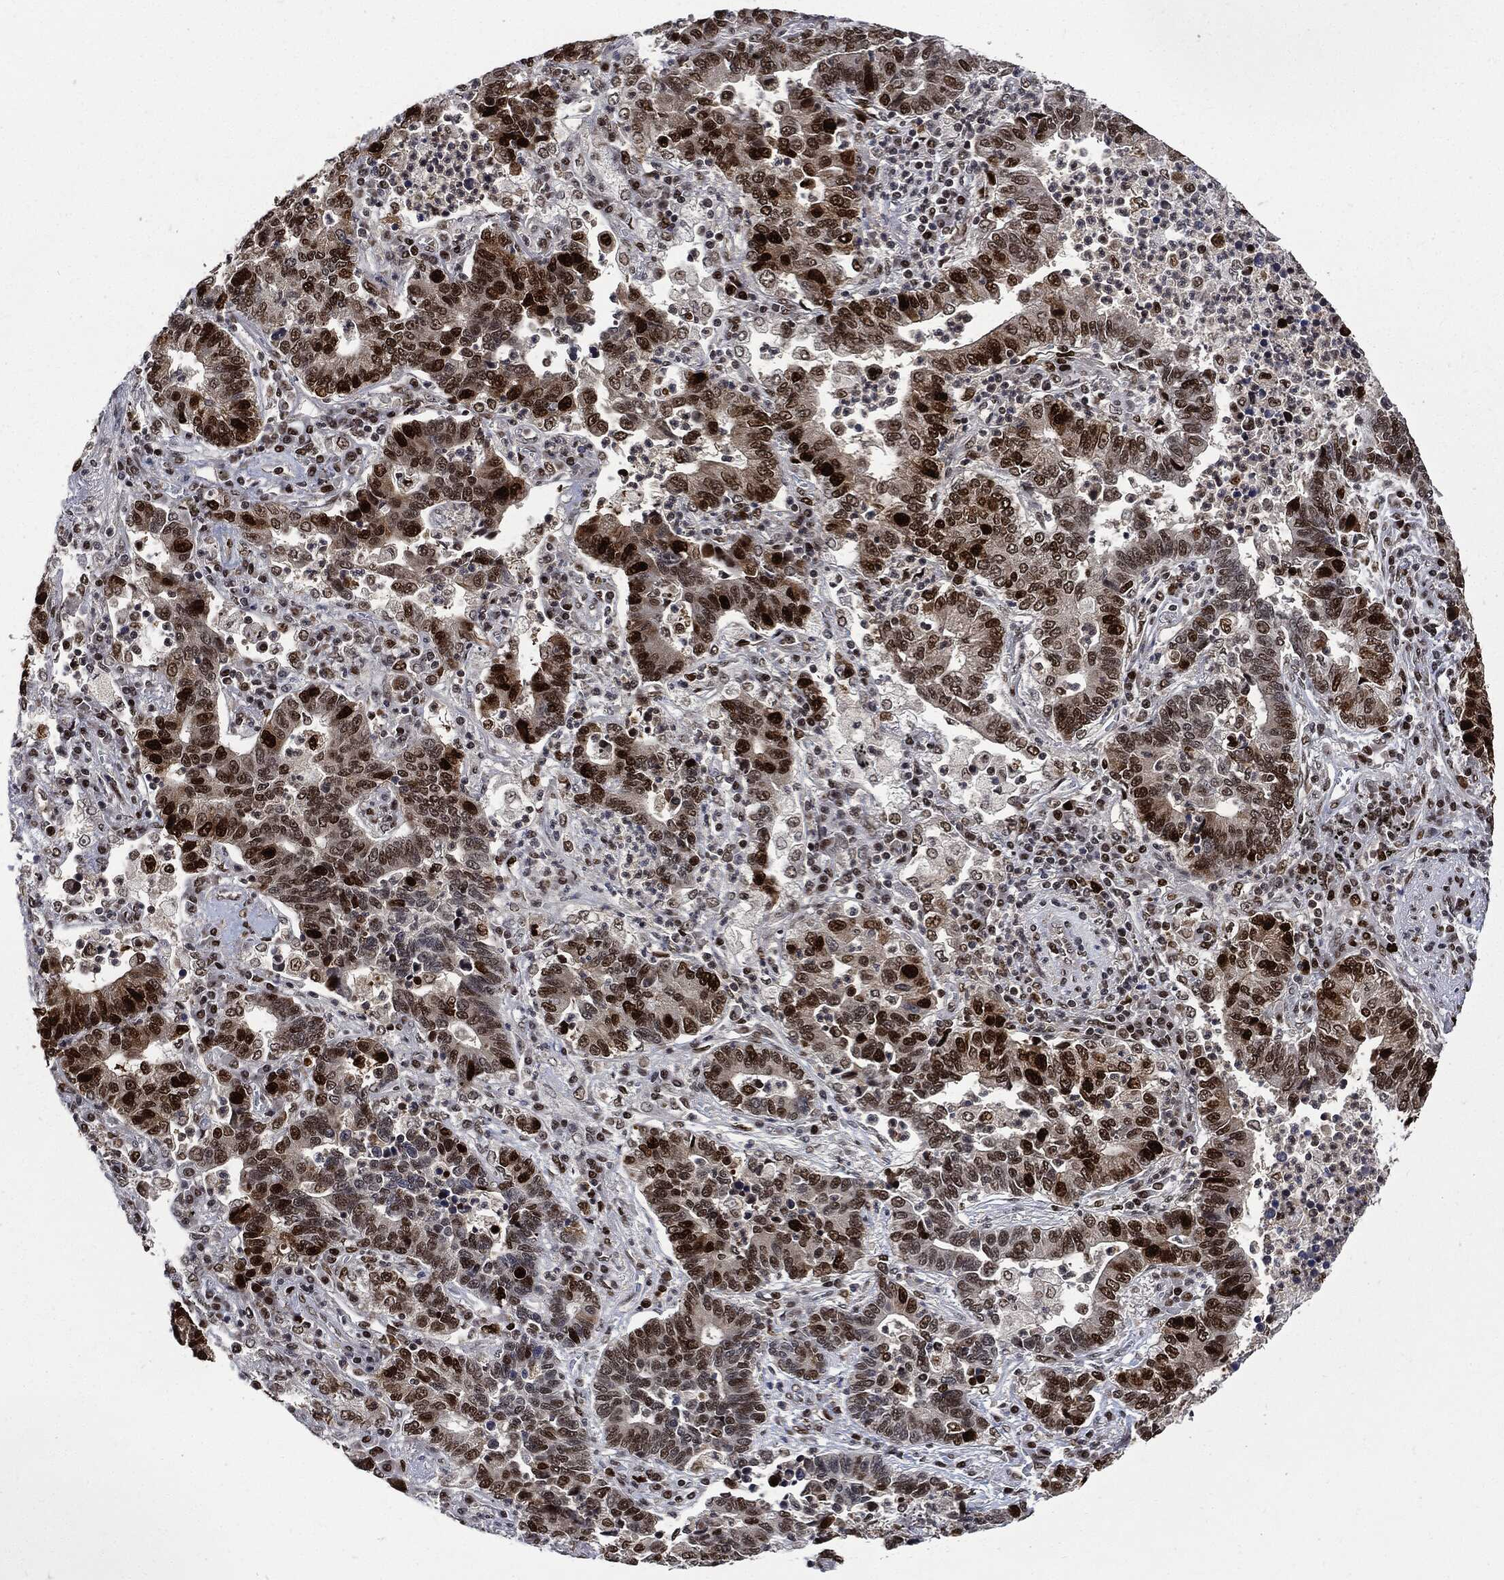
{"staining": {"intensity": "strong", "quantity": ">75%", "location": "nuclear"}, "tissue": "lung cancer", "cell_type": "Tumor cells", "image_type": "cancer", "snomed": [{"axis": "morphology", "description": "Adenocarcinoma, NOS"}, {"axis": "topography", "description": "Lung"}], "caption": "Strong nuclear staining for a protein is present in approximately >75% of tumor cells of lung adenocarcinoma using IHC.", "gene": "PCNA", "patient": {"sex": "female", "age": 57}}